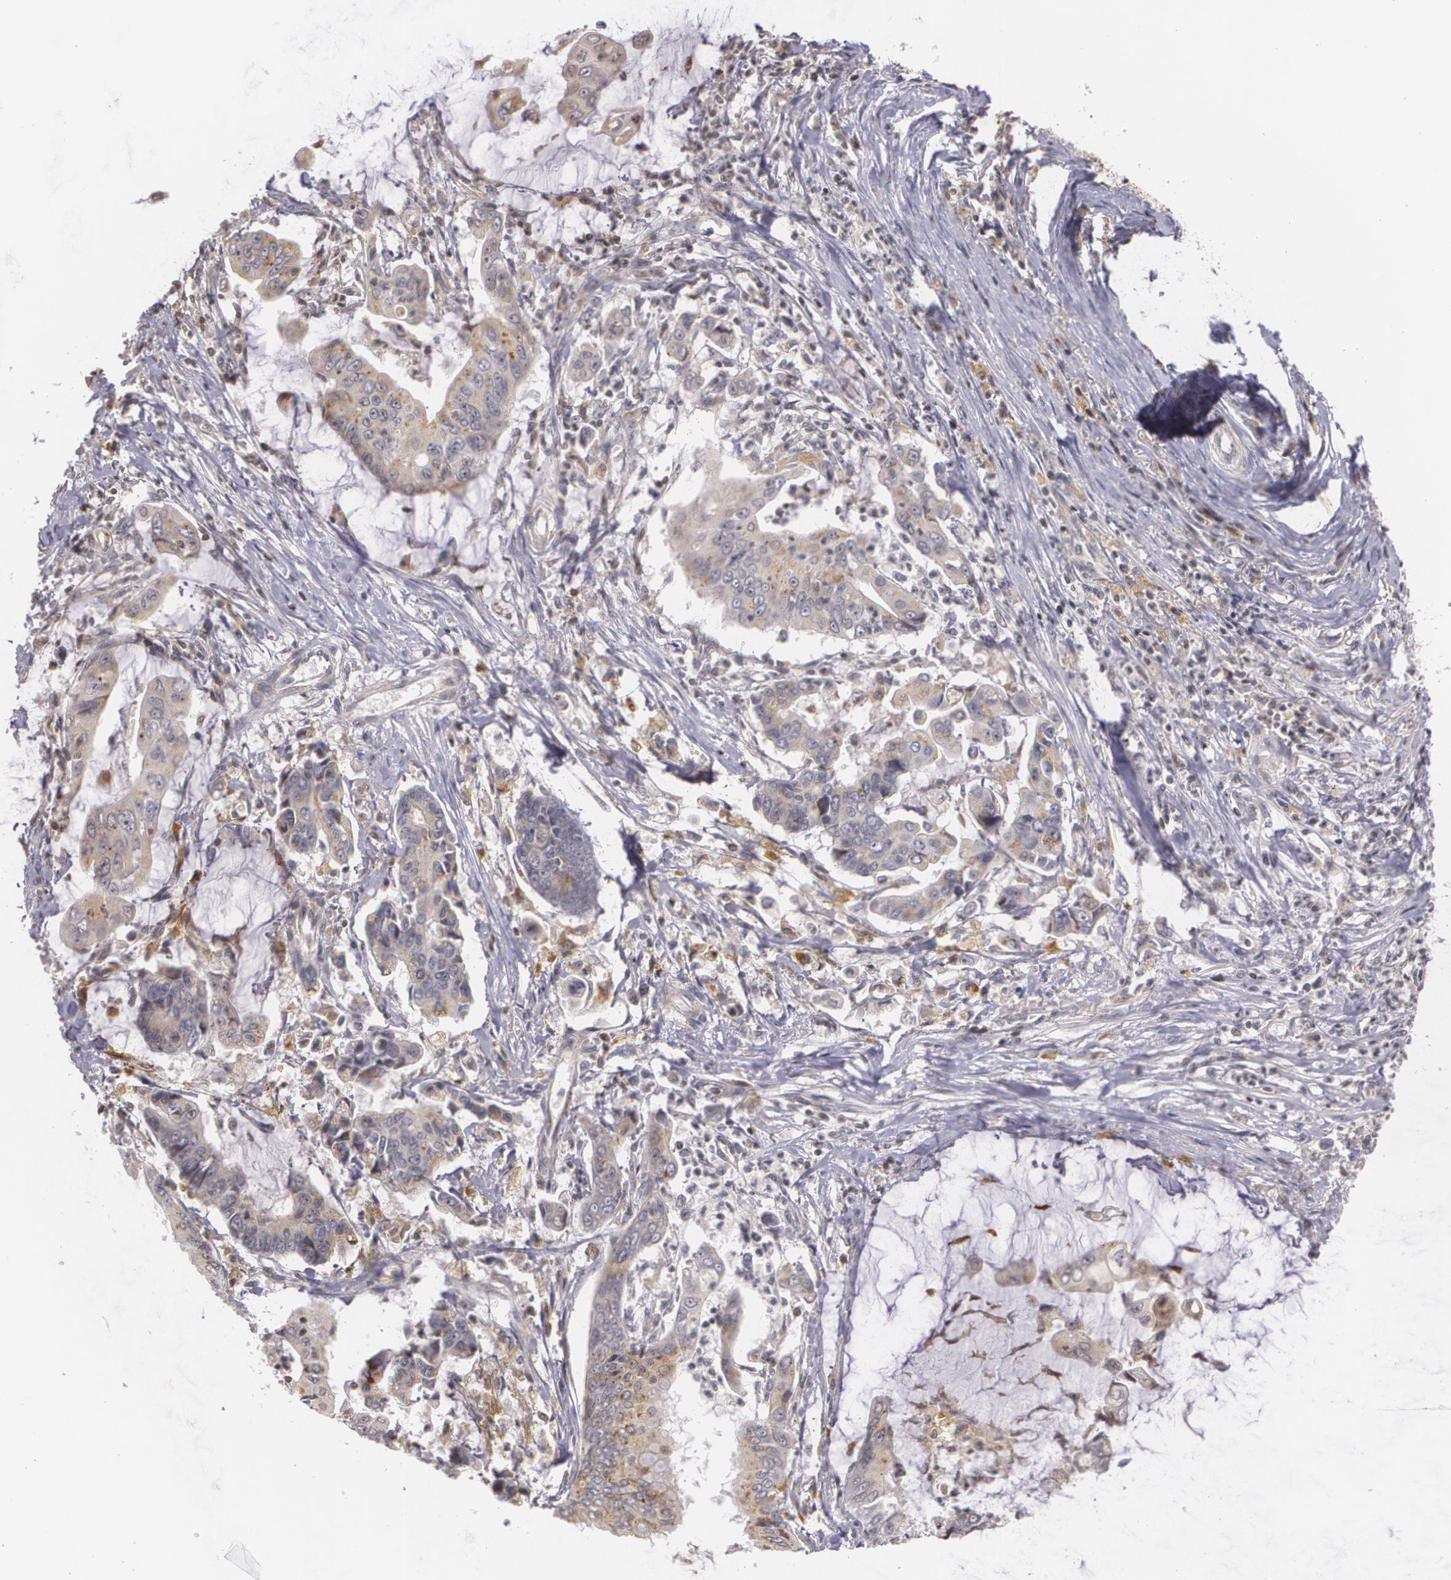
{"staining": {"intensity": "weak", "quantity": ">75%", "location": "cytoplasmic/membranous"}, "tissue": "stomach cancer", "cell_type": "Tumor cells", "image_type": "cancer", "snomed": [{"axis": "morphology", "description": "Adenocarcinoma, NOS"}, {"axis": "topography", "description": "Stomach, upper"}], "caption": "Immunohistochemistry (IHC) of human stomach adenocarcinoma exhibits low levels of weak cytoplasmic/membranous positivity in about >75% of tumor cells.", "gene": "VAV3", "patient": {"sex": "male", "age": 80}}